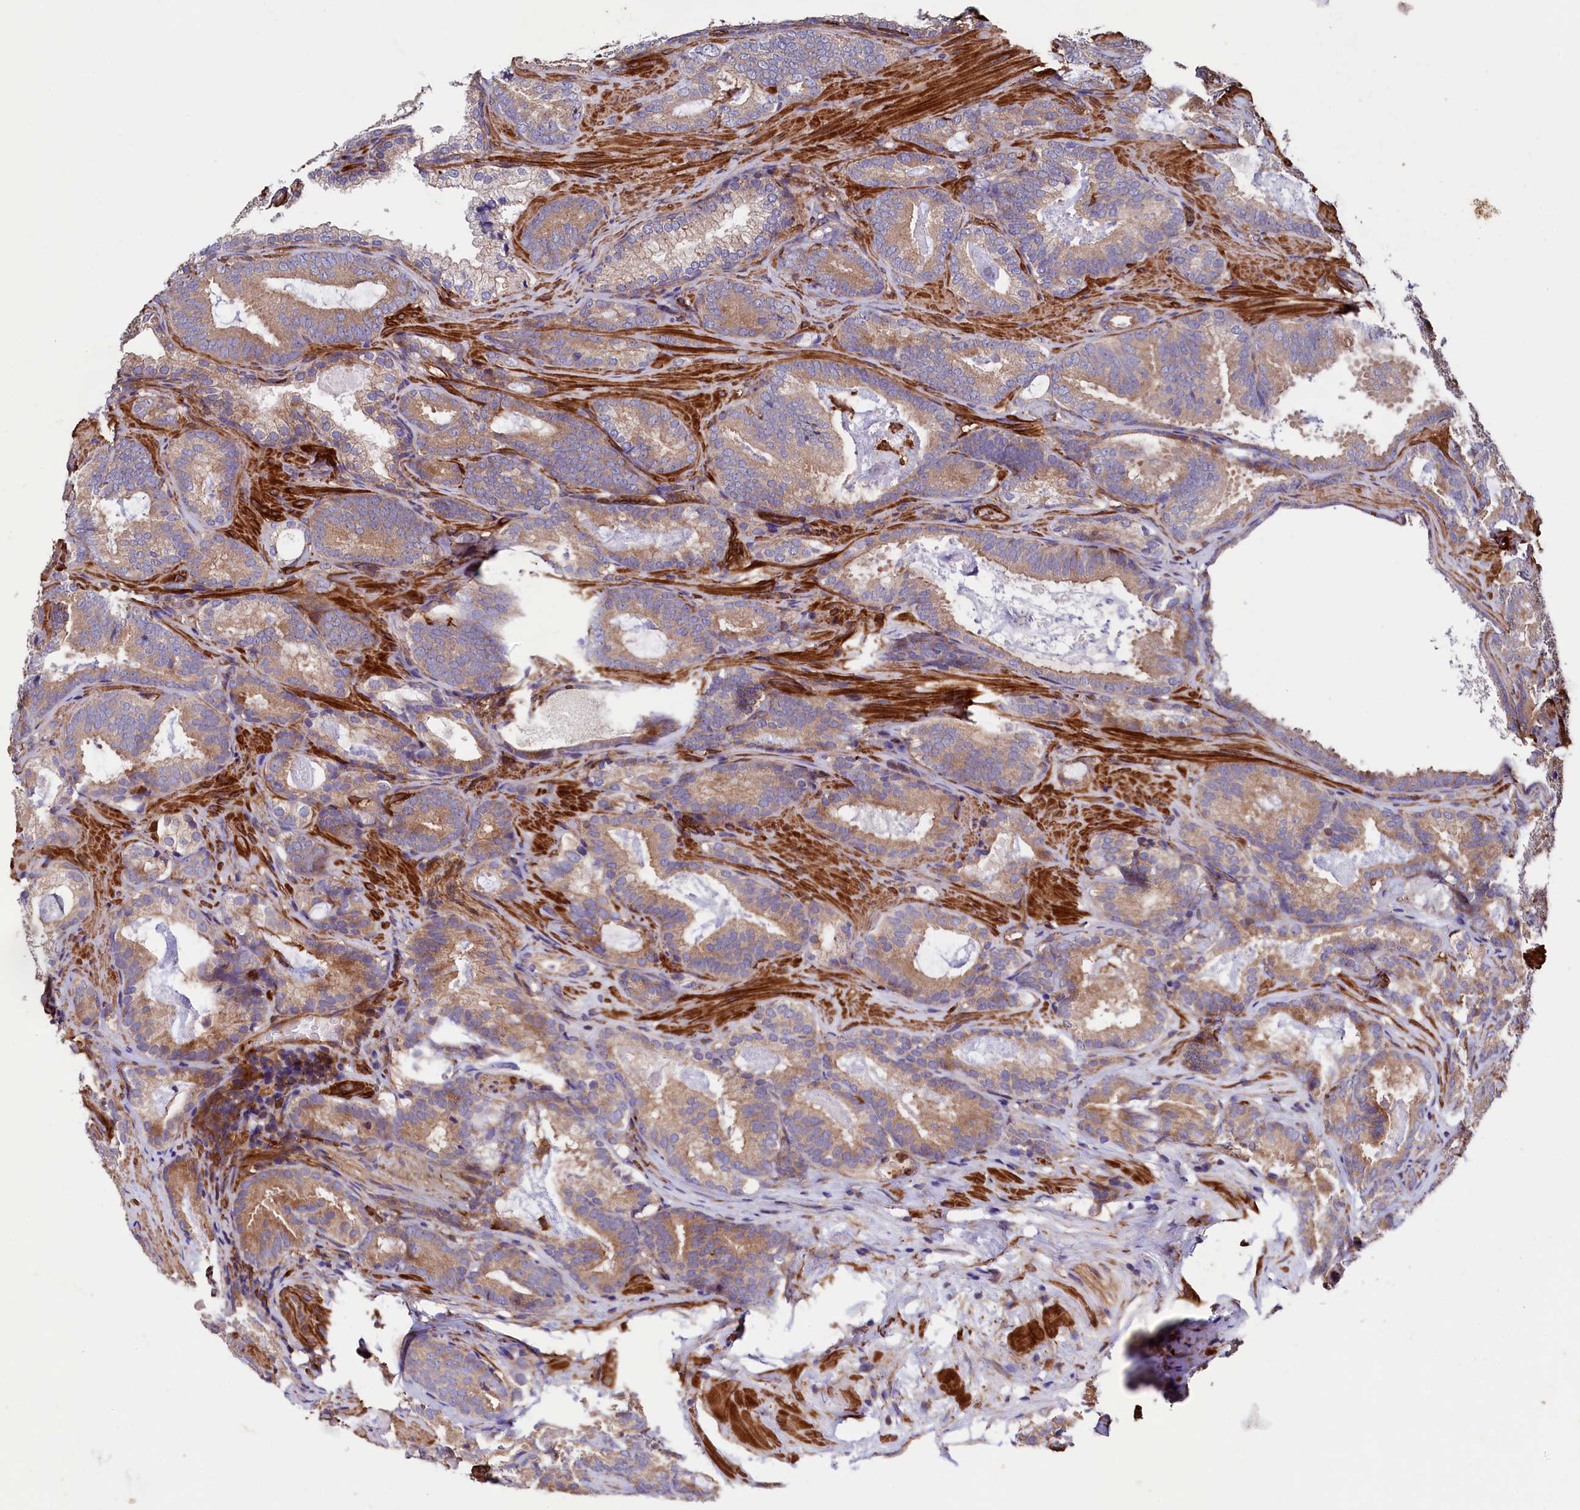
{"staining": {"intensity": "moderate", "quantity": ">75%", "location": "cytoplasmic/membranous"}, "tissue": "prostate cancer", "cell_type": "Tumor cells", "image_type": "cancer", "snomed": [{"axis": "morphology", "description": "Adenocarcinoma, Low grade"}, {"axis": "topography", "description": "Prostate"}], "caption": "Moderate cytoplasmic/membranous protein positivity is identified in about >75% of tumor cells in prostate low-grade adenocarcinoma. The staining was performed using DAB (3,3'-diaminobenzidine) to visualize the protein expression in brown, while the nuclei were stained in blue with hematoxylin (Magnification: 20x).", "gene": "STAMBPL1", "patient": {"sex": "male", "age": 60}}